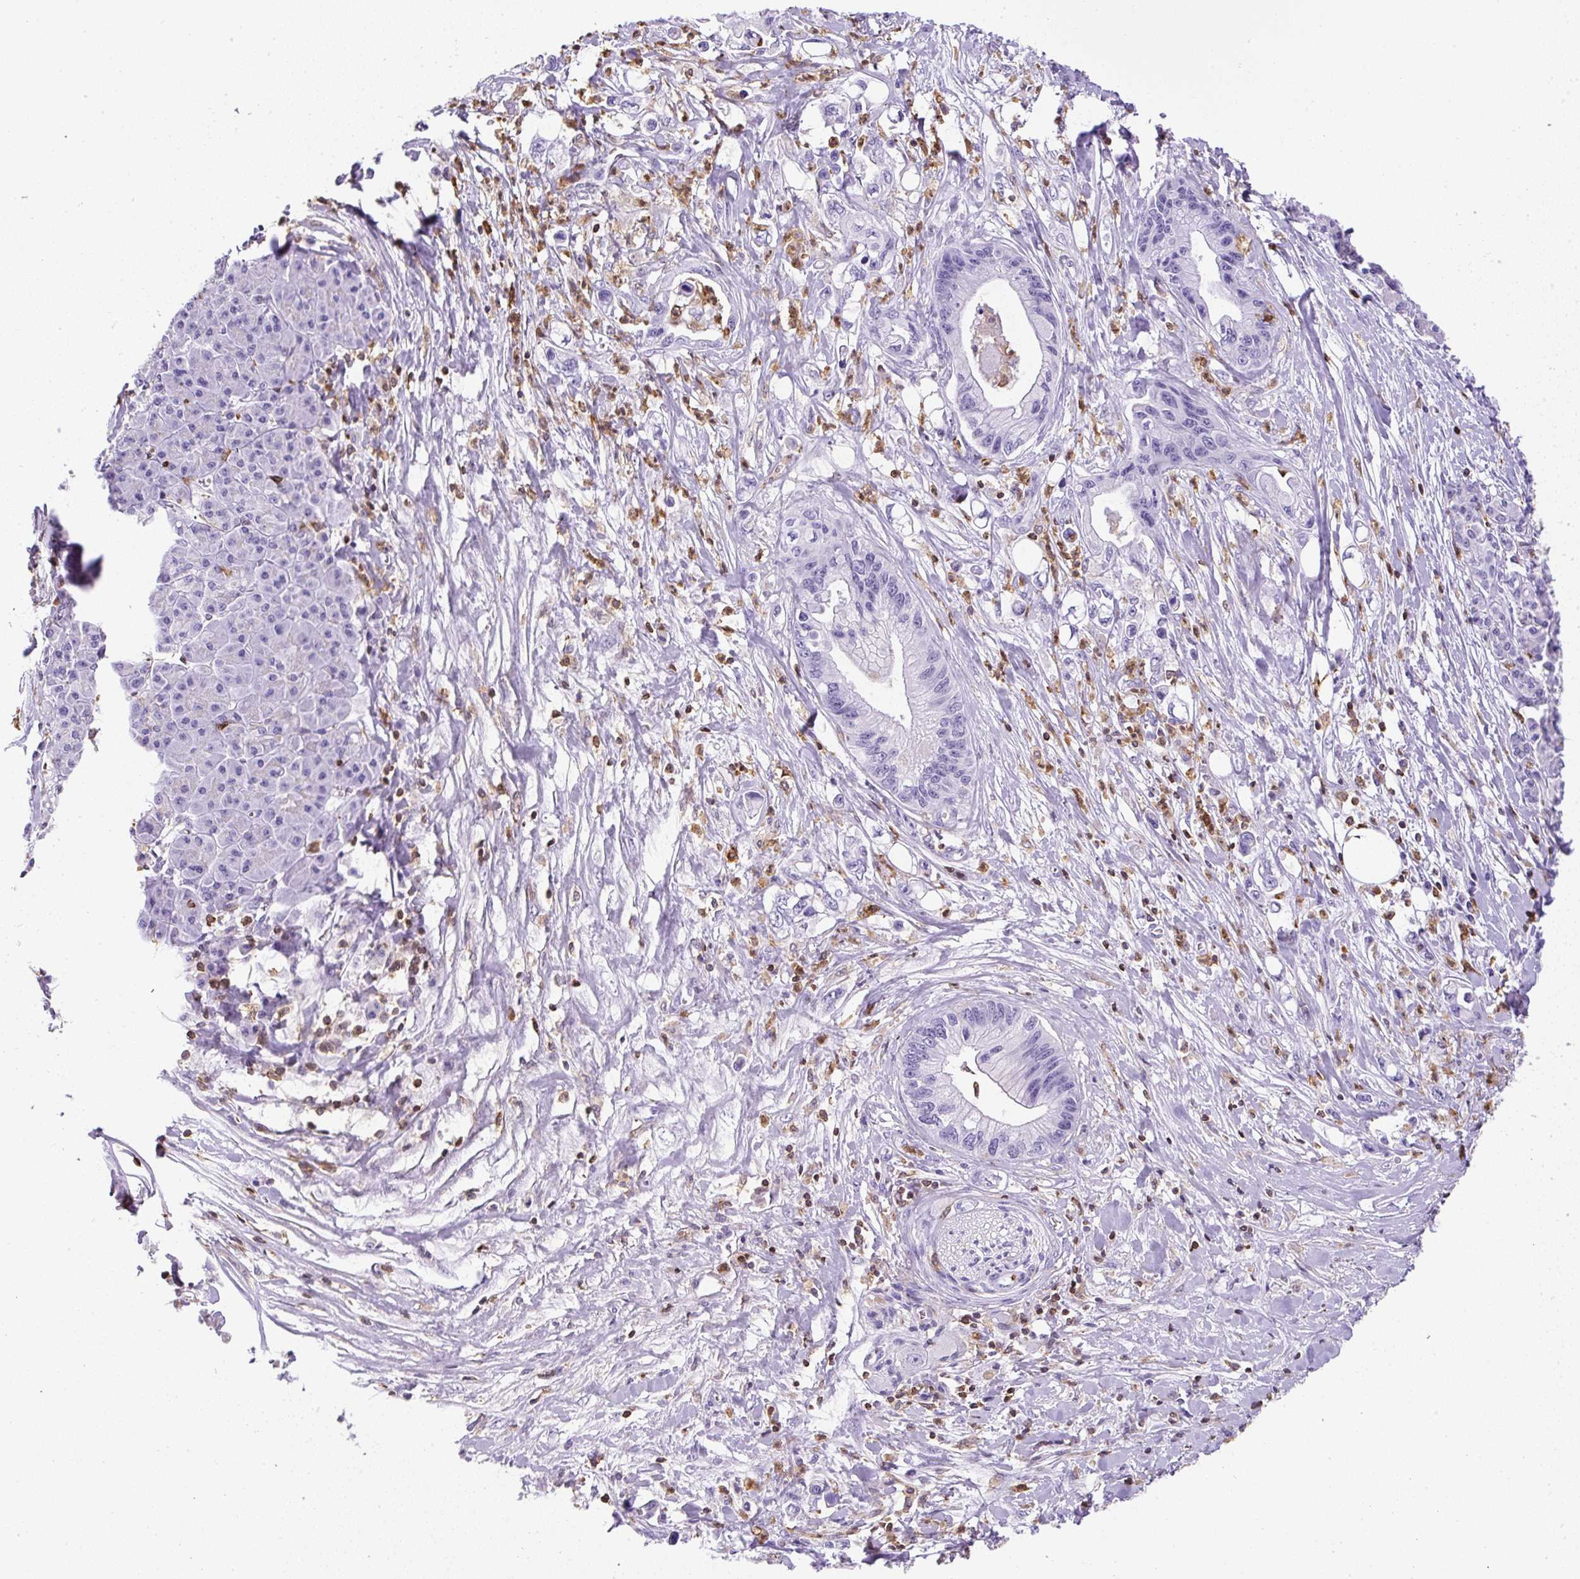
{"staining": {"intensity": "negative", "quantity": "none", "location": "none"}, "tissue": "pancreatic cancer", "cell_type": "Tumor cells", "image_type": "cancer", "snomed": [{"axis": "morphology", "description": "Adenocarcinoma, NOS"}, {"axis": "topography", "description": "Pancreas"}], "caption": "Tumor cells show no significant protein expression in pancreatic adenocarcinoma.", "gene": "FAM228B", "patient": {"sex": "male", "age": 61}}